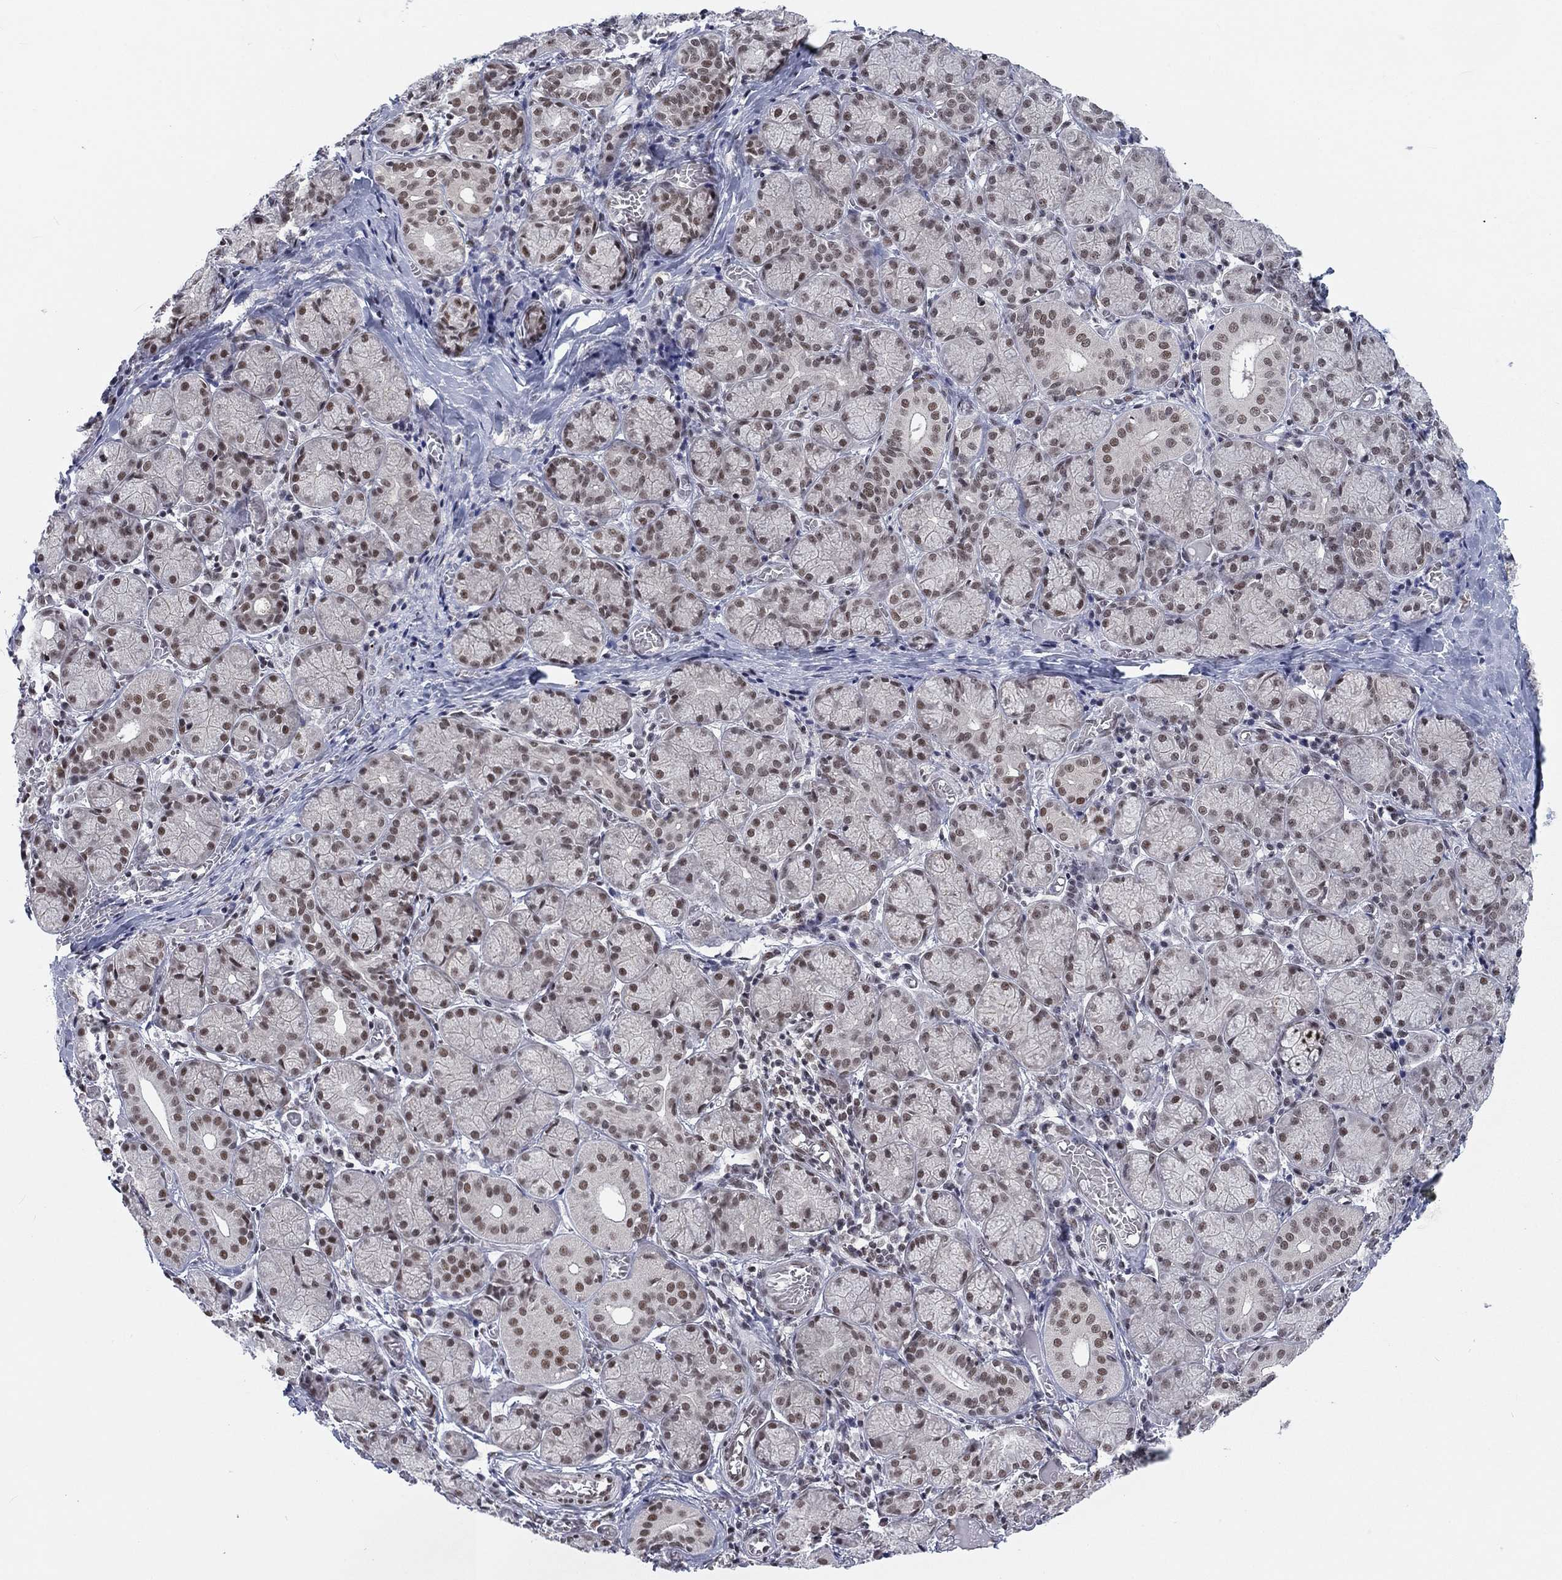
{"staining": {"intensity": "moderate", "quantity": "25%-75%", "location": "nuclear"}, "tissue": "salivary gland", "cell_type": "Glandular cells", "image_type": "normal", "snomed": [{"axis": "morphology", "description": "Normal tissue, NOS"}, {"axis": "topography", "description": "Salivary gland"}, {"axis": "topography", "description": "Peripheral nerve tissue"}], "caption": "About 25%-75% of glandular cells in benign human salivary gland reveal moderate nuclear protein staining as visualized by brown immunohistochemical staining.", "gene": "FYTTD1", "patient": {"sex": "female", "age": 24}}